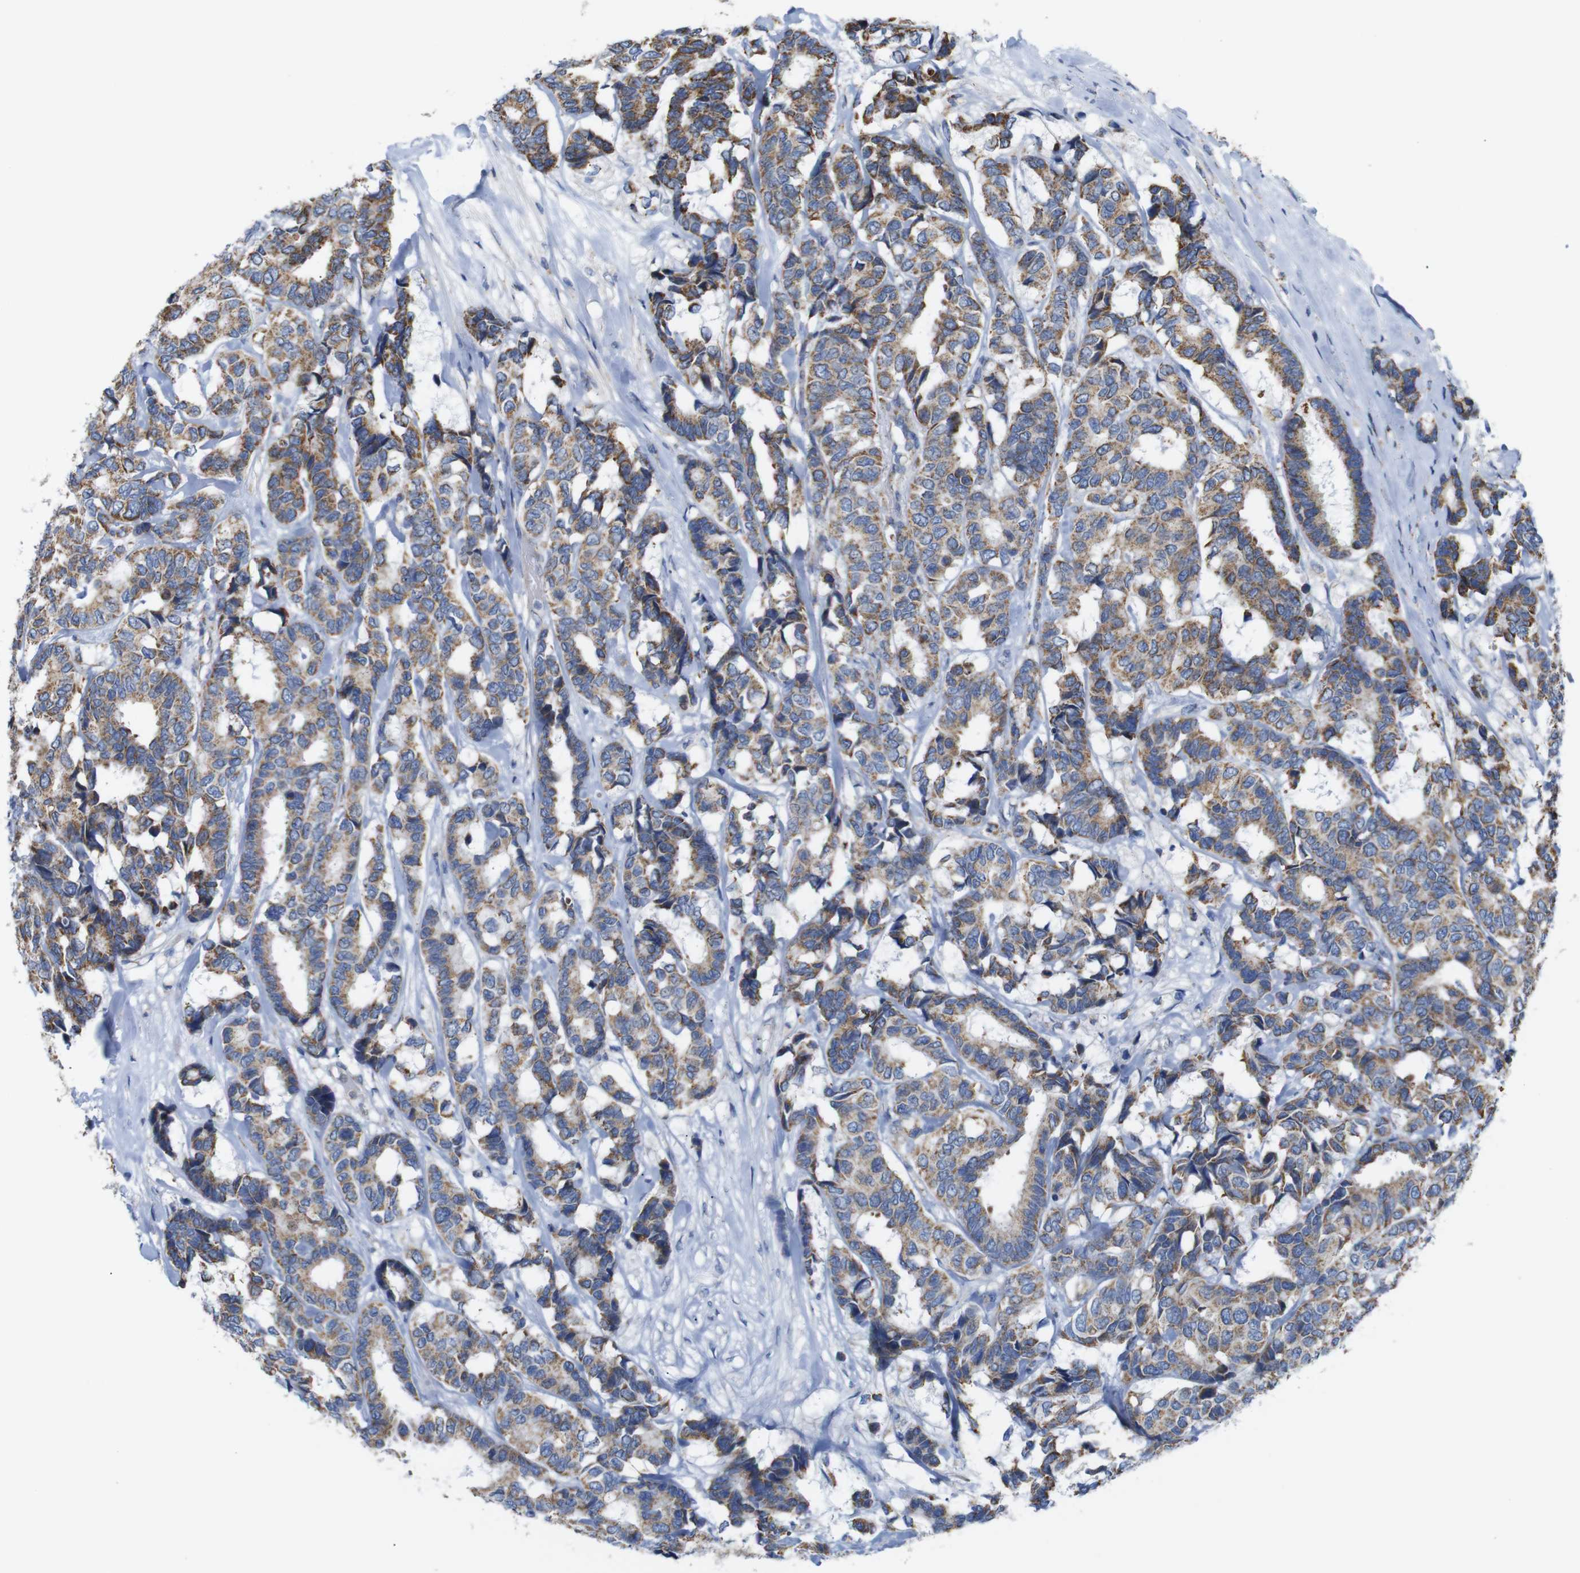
{"staining": {"intensity": "moderate", "quantity": ">75%", "location": "cytoplasmic/membranous"}, "tissue": "breast cancer", "cell_type": "Tumor cells", "image_type": "cancer", "snomed": [{"axis": "morphology", "description": "Duct carcinoma"}, {"axis": "topography", "description": "Breast"}], "caption": "About >75% of tumor cells in human infiltrating ductal carcinoma (breast) exhibit moderate cytoplasmic/membranous protein positivity as visualized by brown immunohistochemical staining.", "gene": "FAM171B", "patient": {"sex": "female", "age": 87}}